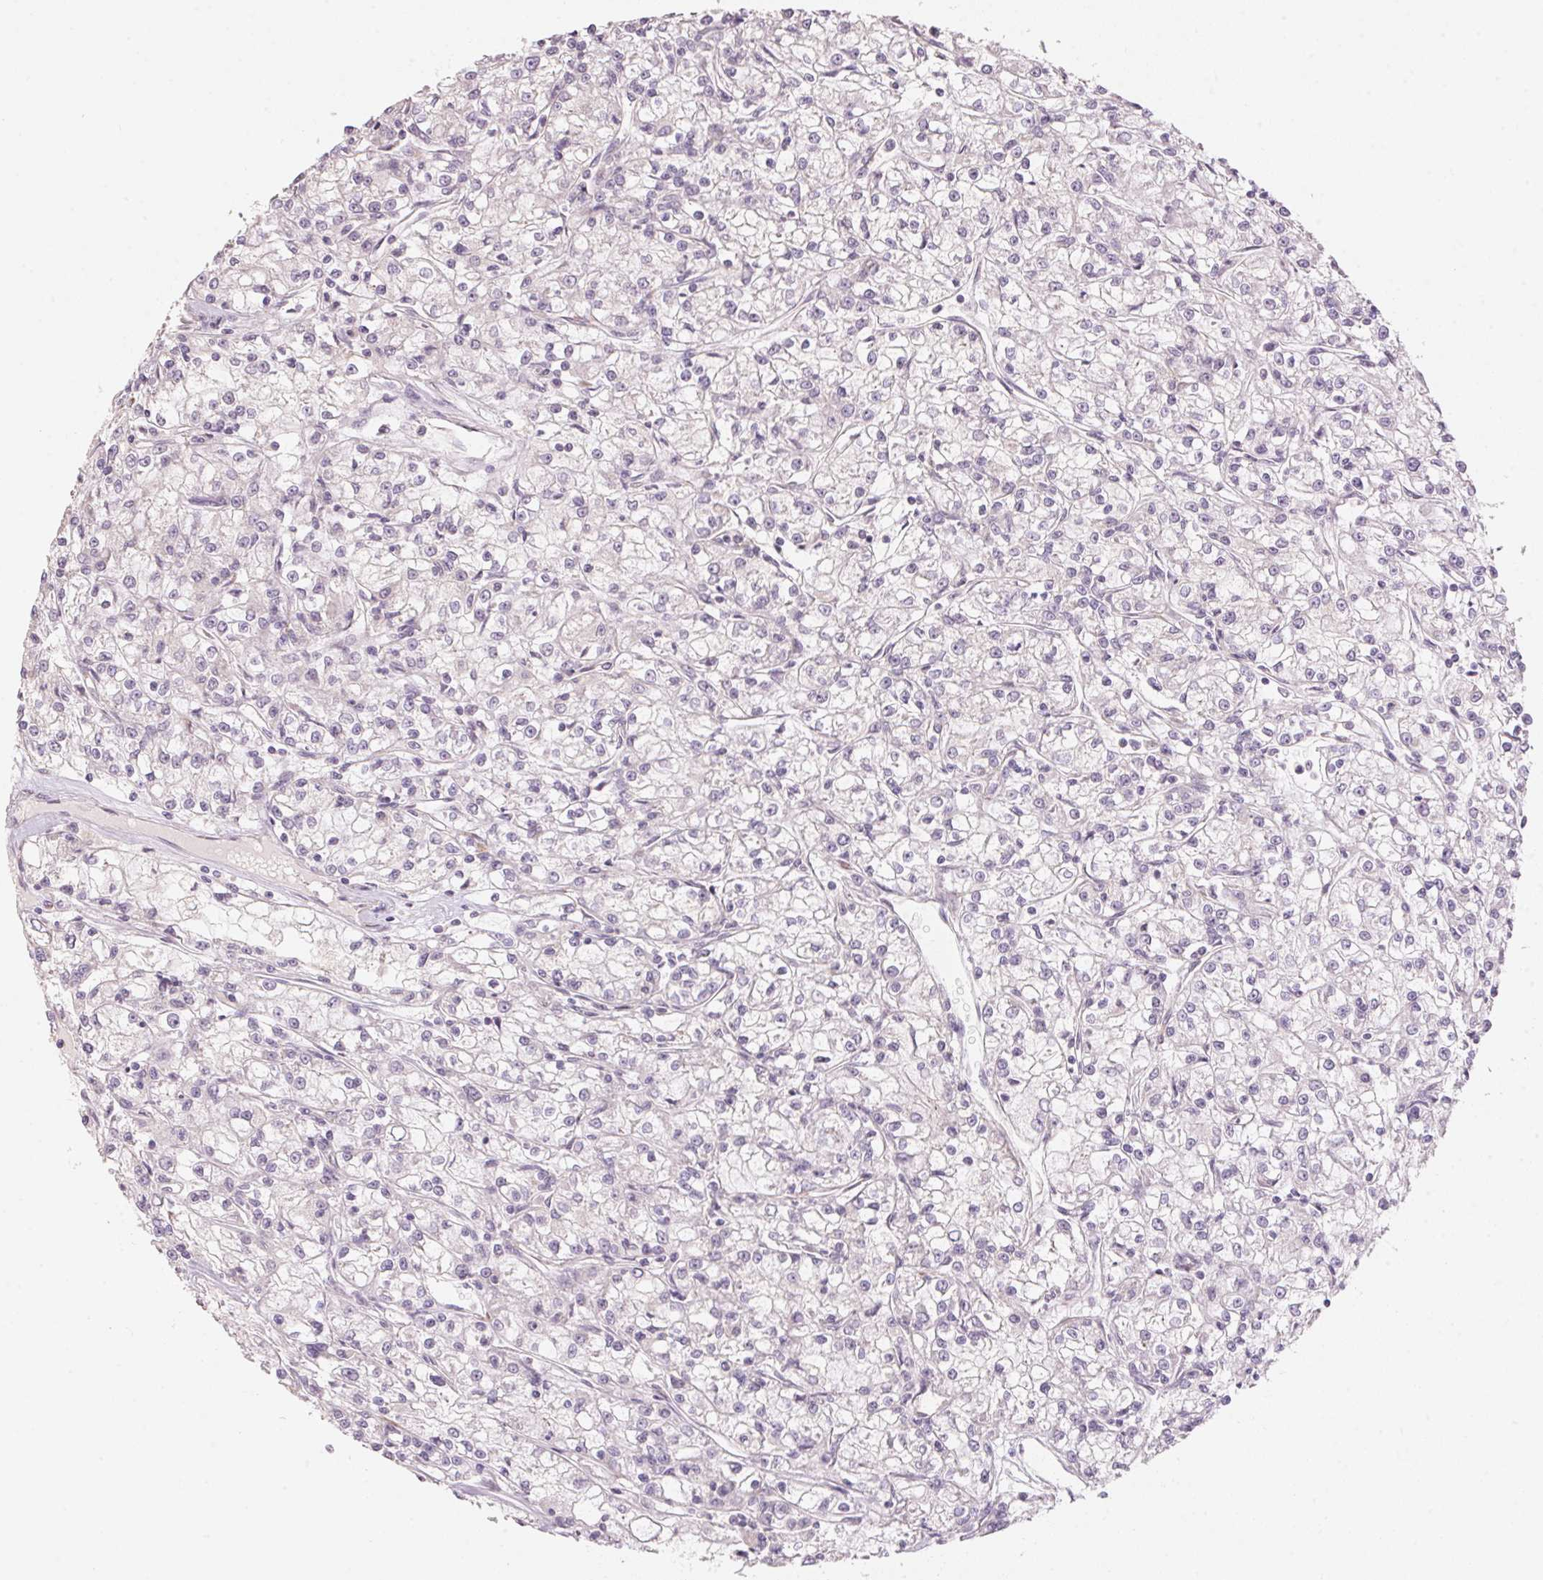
{"staining": {"intensity": "negative", "quantity": "none", "location": "none"}, "tissue": "renal cancer", "cell_type": "Tumor cells", "image_type": "cancer", "snomed": [{"axis": "morphology", "description": "Adenocarcinoma, NOS"}, {"axis": "topography", "description": "Kidney"}], "caption": "Protein analysis of adenocarcinoma (renal) displays no significant expression in tumor cells. (Immunohistochemistry (ihc), brightfield microscopy, high magnification).", "gene": "BLOC1S2", "patient": {"sex": "female", "age": 59}}